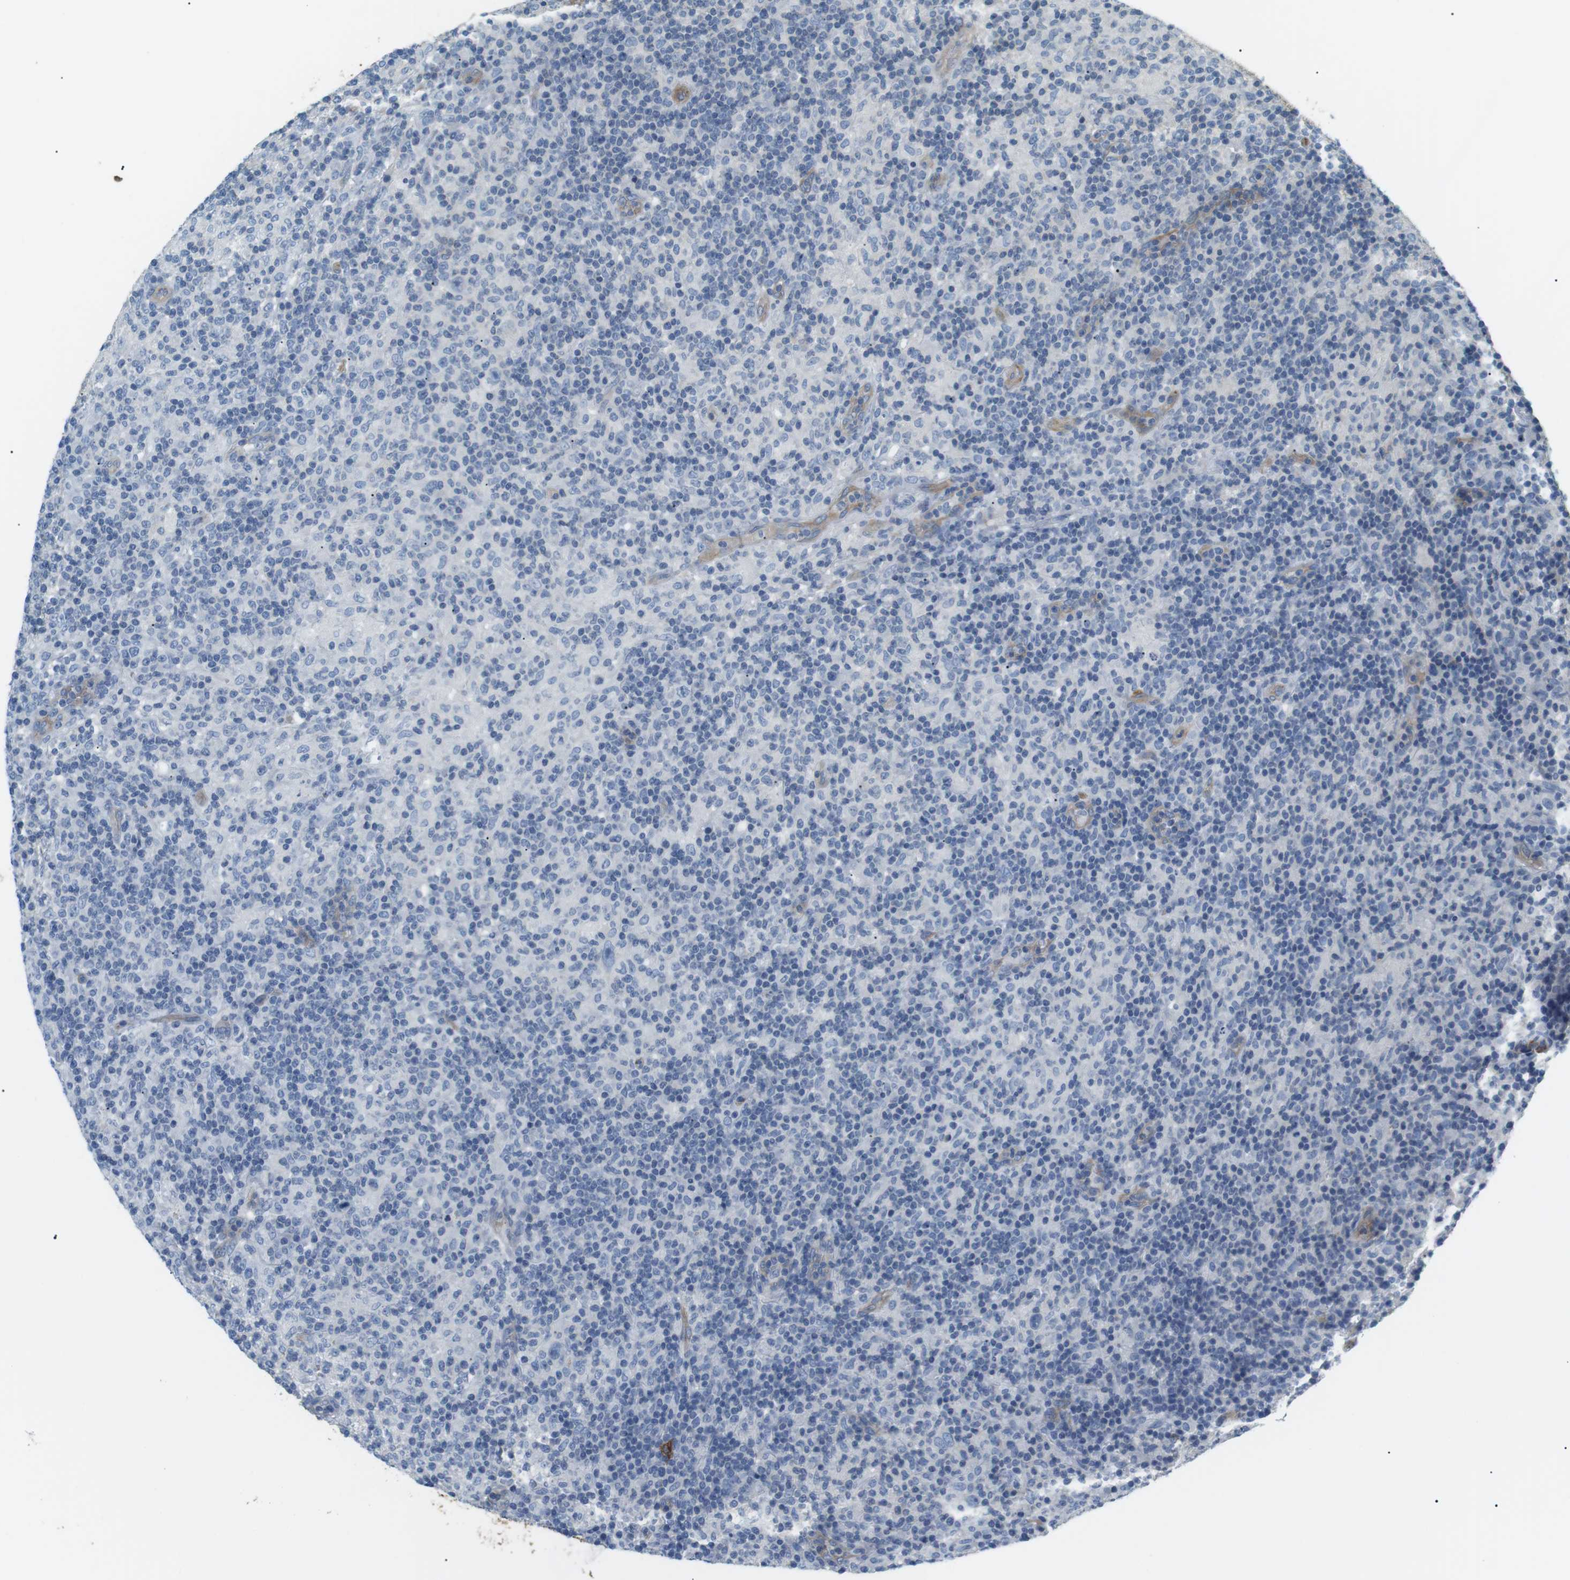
{"staining": {"intensity": "negative", "quantity": "none", "location": "none"}, "tissue": "lymphoma", "cell_type": "Tumor cells", "image_type": "cancer", "snomed": [{"axis": "morphology", "description": "Hodgkin's disease, NOS"}, {"axis": "topography", "description": "Lymph node"}], "caption": "Tumor cells show no significant protein staining in lymphoma.", "gene": "ADCY10", "patient": {"sex": "male", "age": 70}}